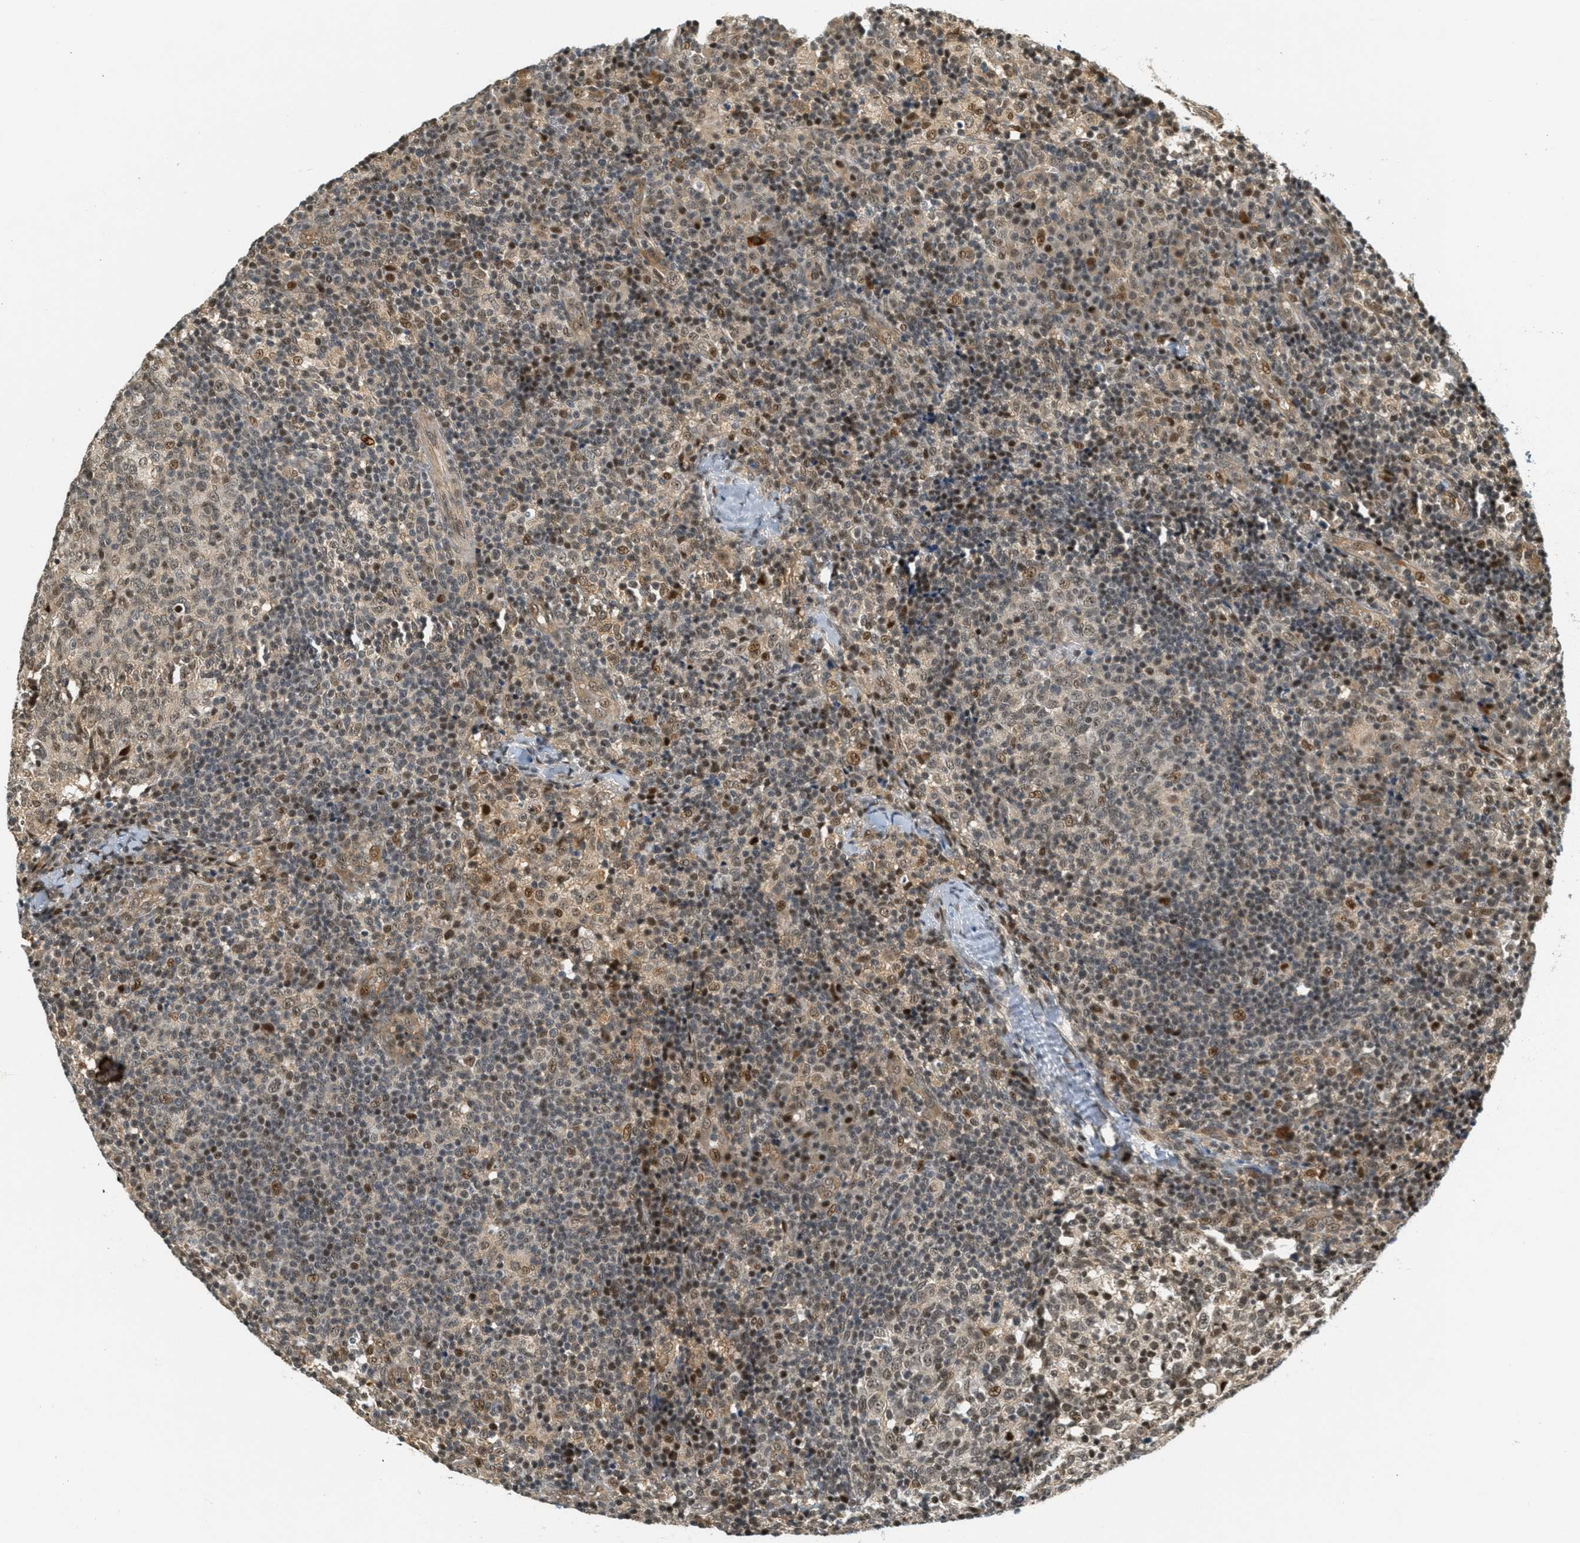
{"staining": {"intensity": "moderate", "quantity": "25%-75%", "location": "nuclear"}, "tissue": "lymph node", "cell_type": "Germinal center cells", "image_type": "normal", "snomed": [{"axis": "morphology", "description": "Normal tissue, NOS"}, {"axis": "morphology", "description": "Inflammation, NOS"}, {"axis": "topography", "description": "Lymph node"}], "caption": "A medium amount of moderate nuclear positivity is identified in about 25%-75% of germinal center cells in benign lymph node. The staining is performed using DAB brown chromogen to label protein expression. The nuclei are counter-stained blue using hematoxylin.", "gene": "FOXM1", "patient": {"sex": "male", "age": 55}}